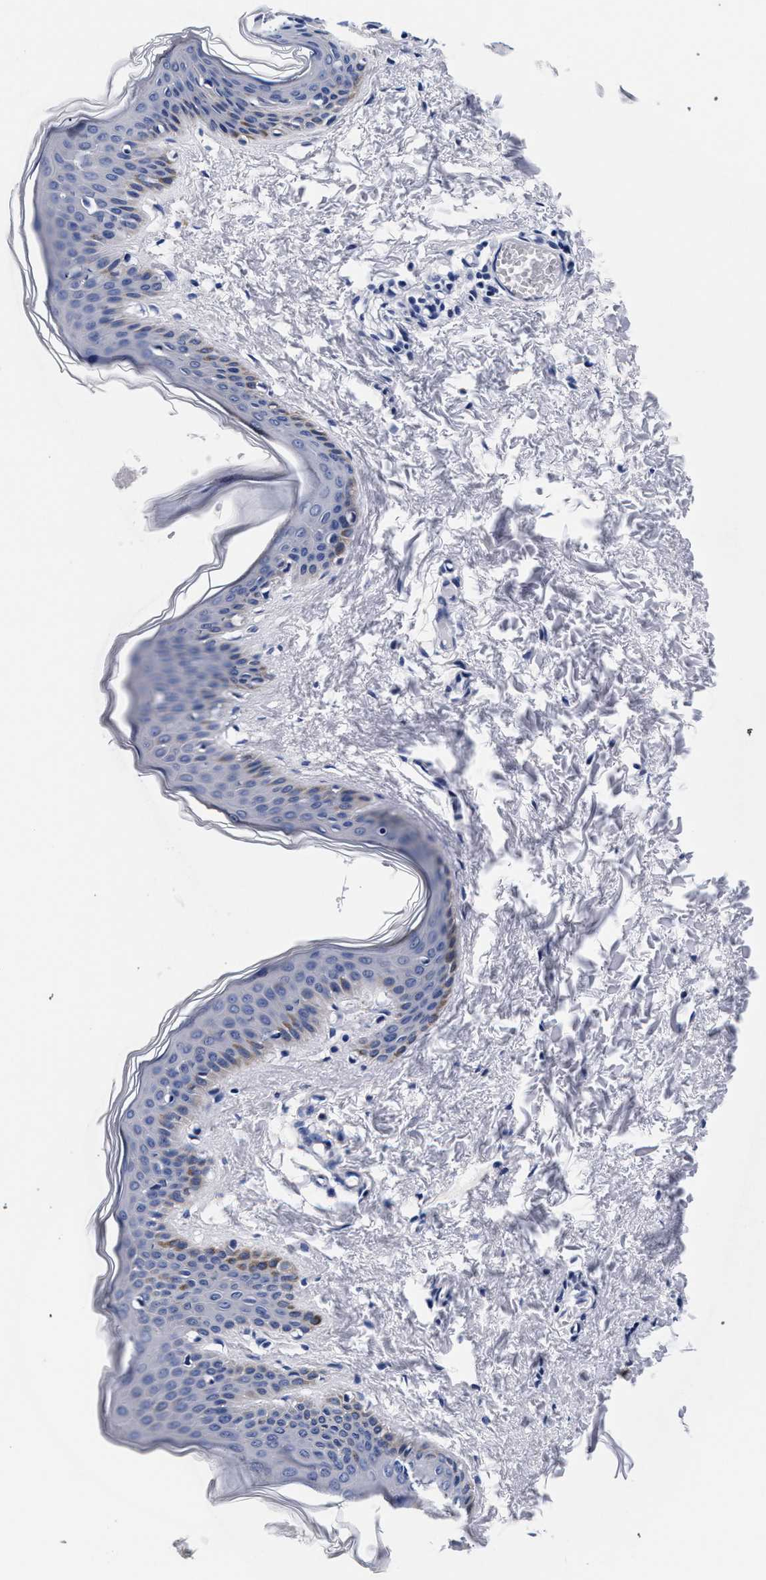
{"staining": {"intensity": "negative", "quantity": "none", "location": "none"}, "tissue": "skin", "cell_type": "Fibroblasts", "image_type": "normal", "snomed": [{"axis": "morphology", "description": "Normal tissue, NOS"}, {"axis": "topography", "description": "Skin"}], "caption": "Immunohistochemistry histopathology image of benign skin: human skin stained with DAB (3,3'-diaminobenzidine) shows no significant protein staining in fibroblasts. (DAB (3,3'-diaminobenzidine) immunohistochemistry (IHC) visualized using brightfield microscopy, high magnification).", "gene": "RAB3B", "patient": {"sex": "female", "age": 17}}